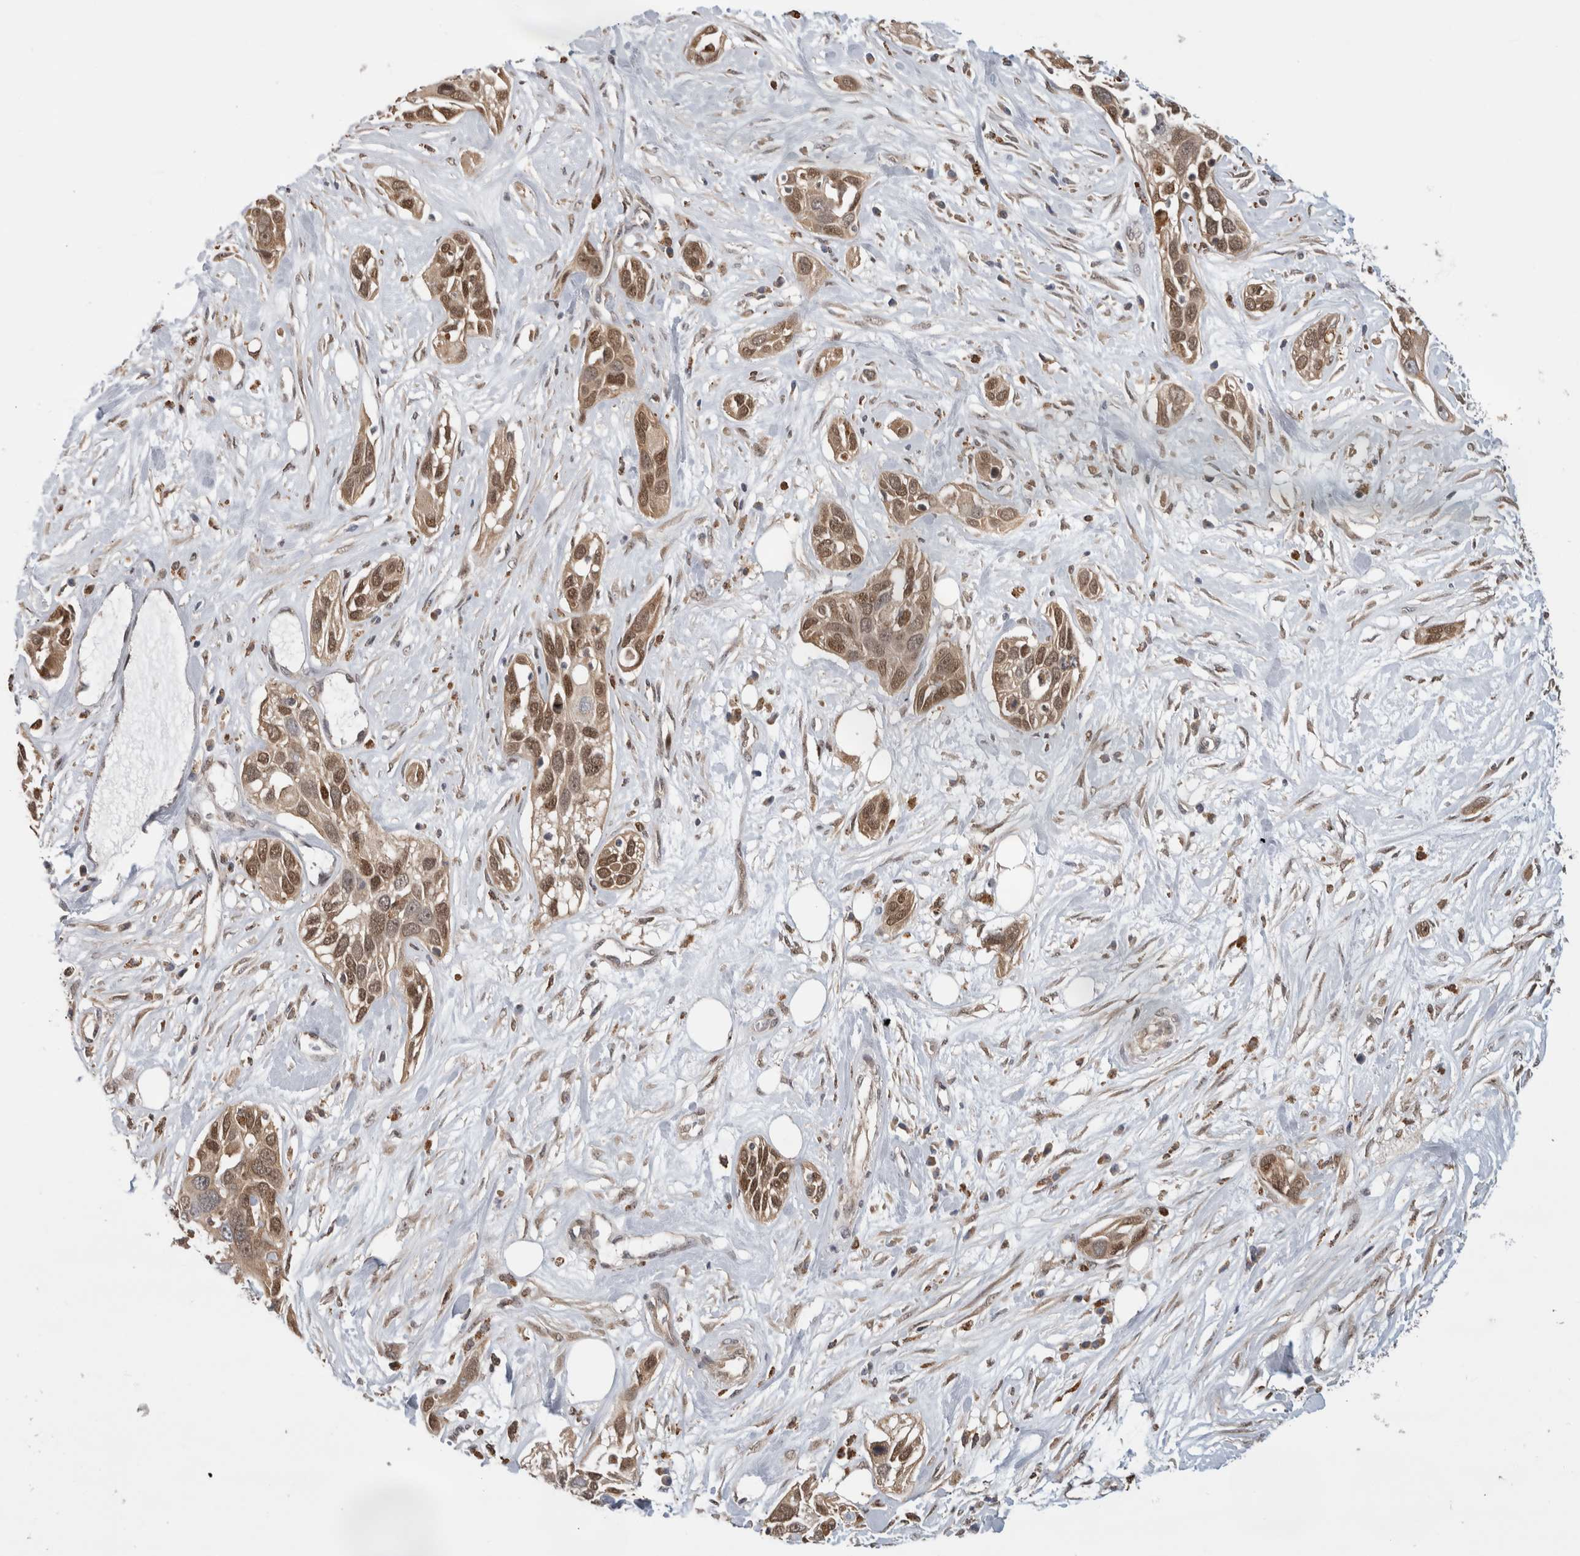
{"staining": {"intensity": "moderate", "quantity": ">75%", "location": "cytoplasmic/membranous,nuclear"}, "tissue": "pancreatic cancer", "cell_type": "Tumor cells", "image_type": "cancer", "snomed": [{"axis": "morphology", "description": "Adenocarcinoma, NOS"}, {"axis": "topography", "description": "Pancreas"}], "caption": "The immunohistochemical stain labels moderate cytoplasmic/membranous and nuclear expression in tumor cells of pancreatic adenocarcinoma tissue. (DAB (3,3'-diaminobenzidine) IHC, brown staining for protein, blue staining for nuclei).", "gene": "NAB2", "patient": {"sex": "female", "age": 60}}